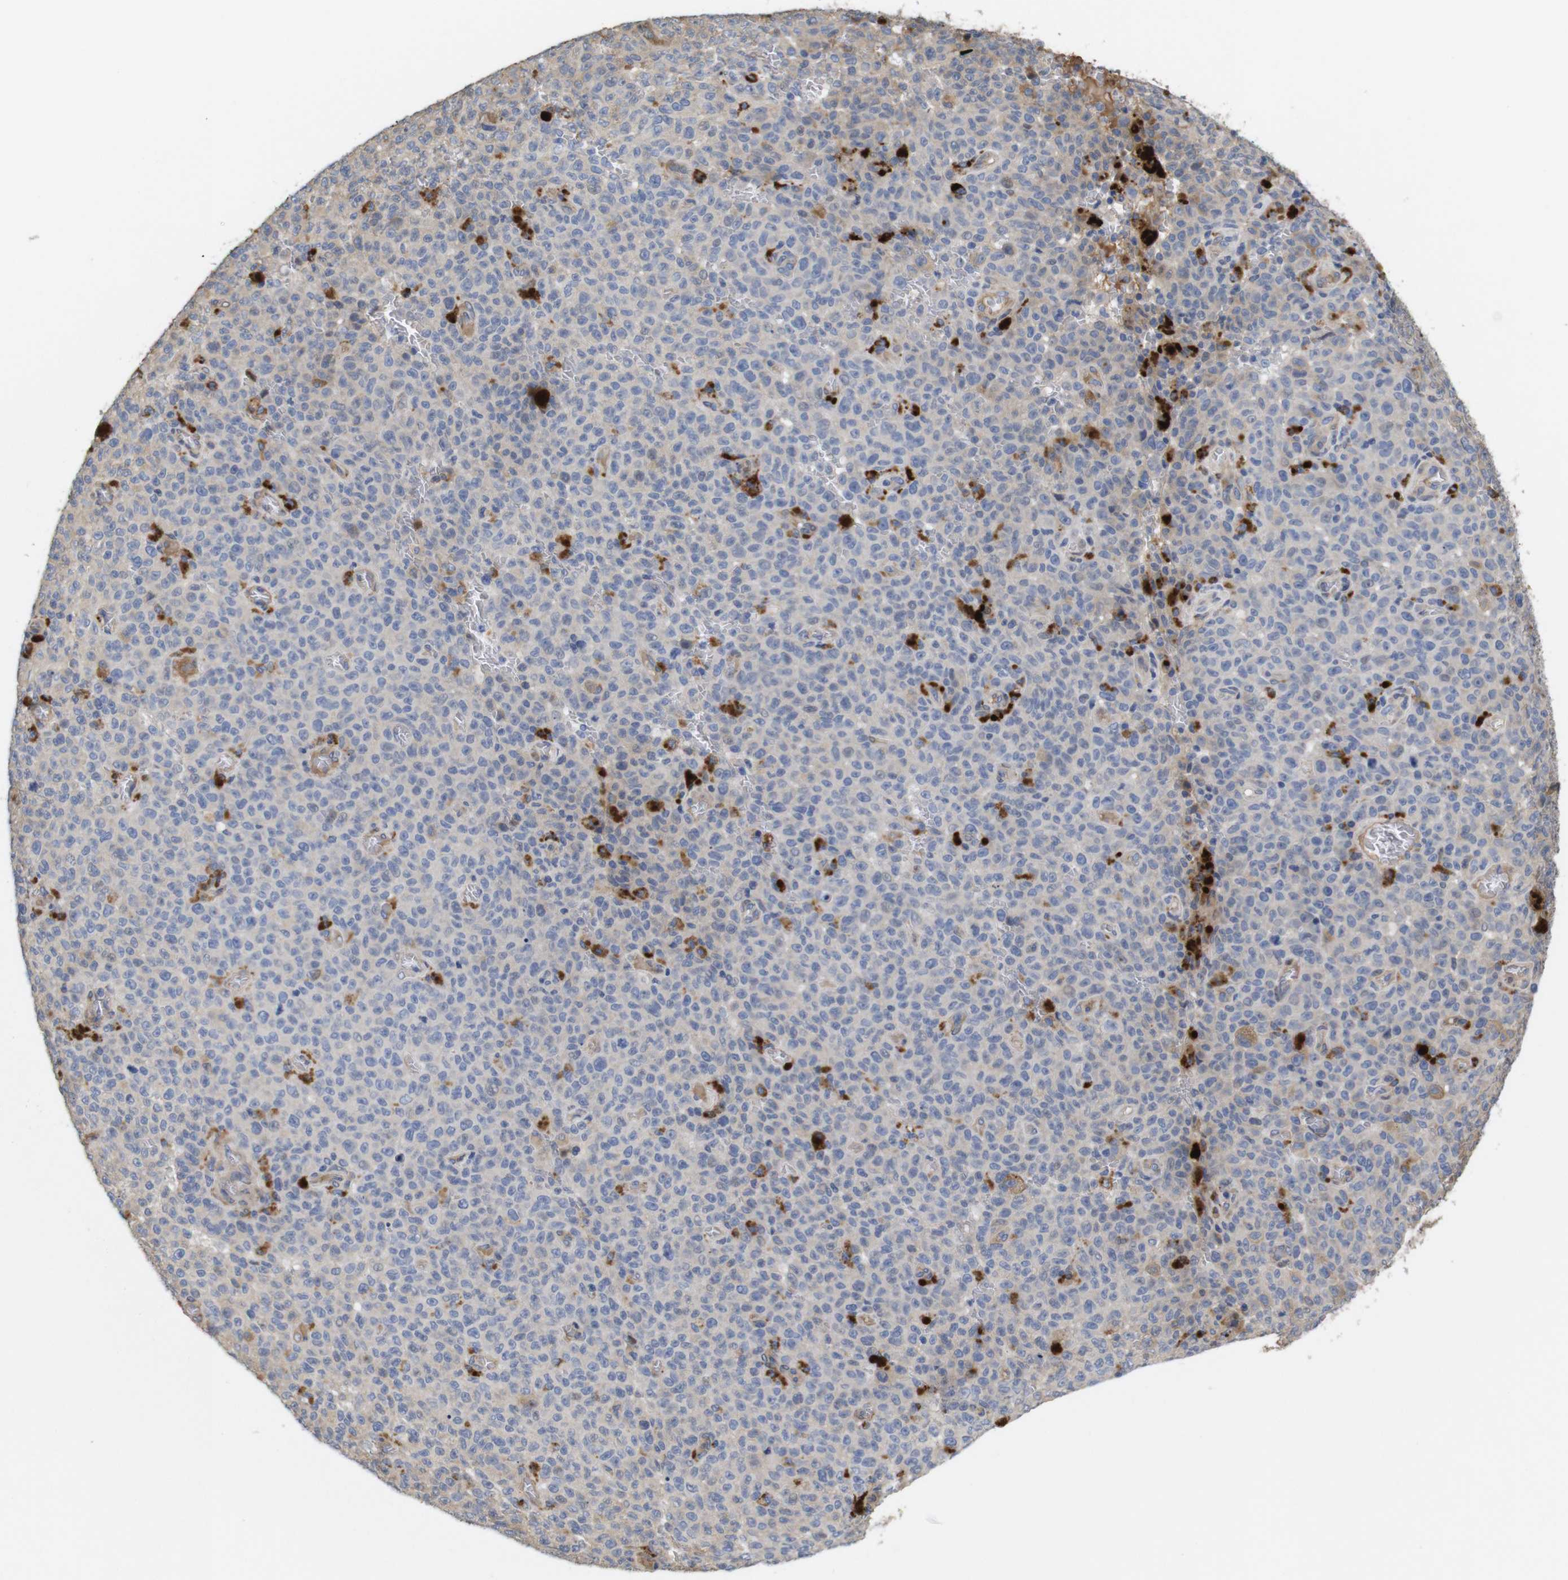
{"staining": {"intensity": "negative", "quantity": "none", "location": "none"}, "tissue": "melanoma", "cell_type": "Tumor cells", "image_type": "cancer", "snomed": [{"axis": "morphology", "description": "Malignant melanoma, NOS"}, {"axis": "topography", "description": "Skin"}], "caption": "The photomicrograph demonstrates no staining of tumor cells in malignant melanoma. (Brightfield microscopy of DAB immunohistochemistry at high magnification).", "gene": "SPRY3", "patient": {"sex": "female", "age": 82}}